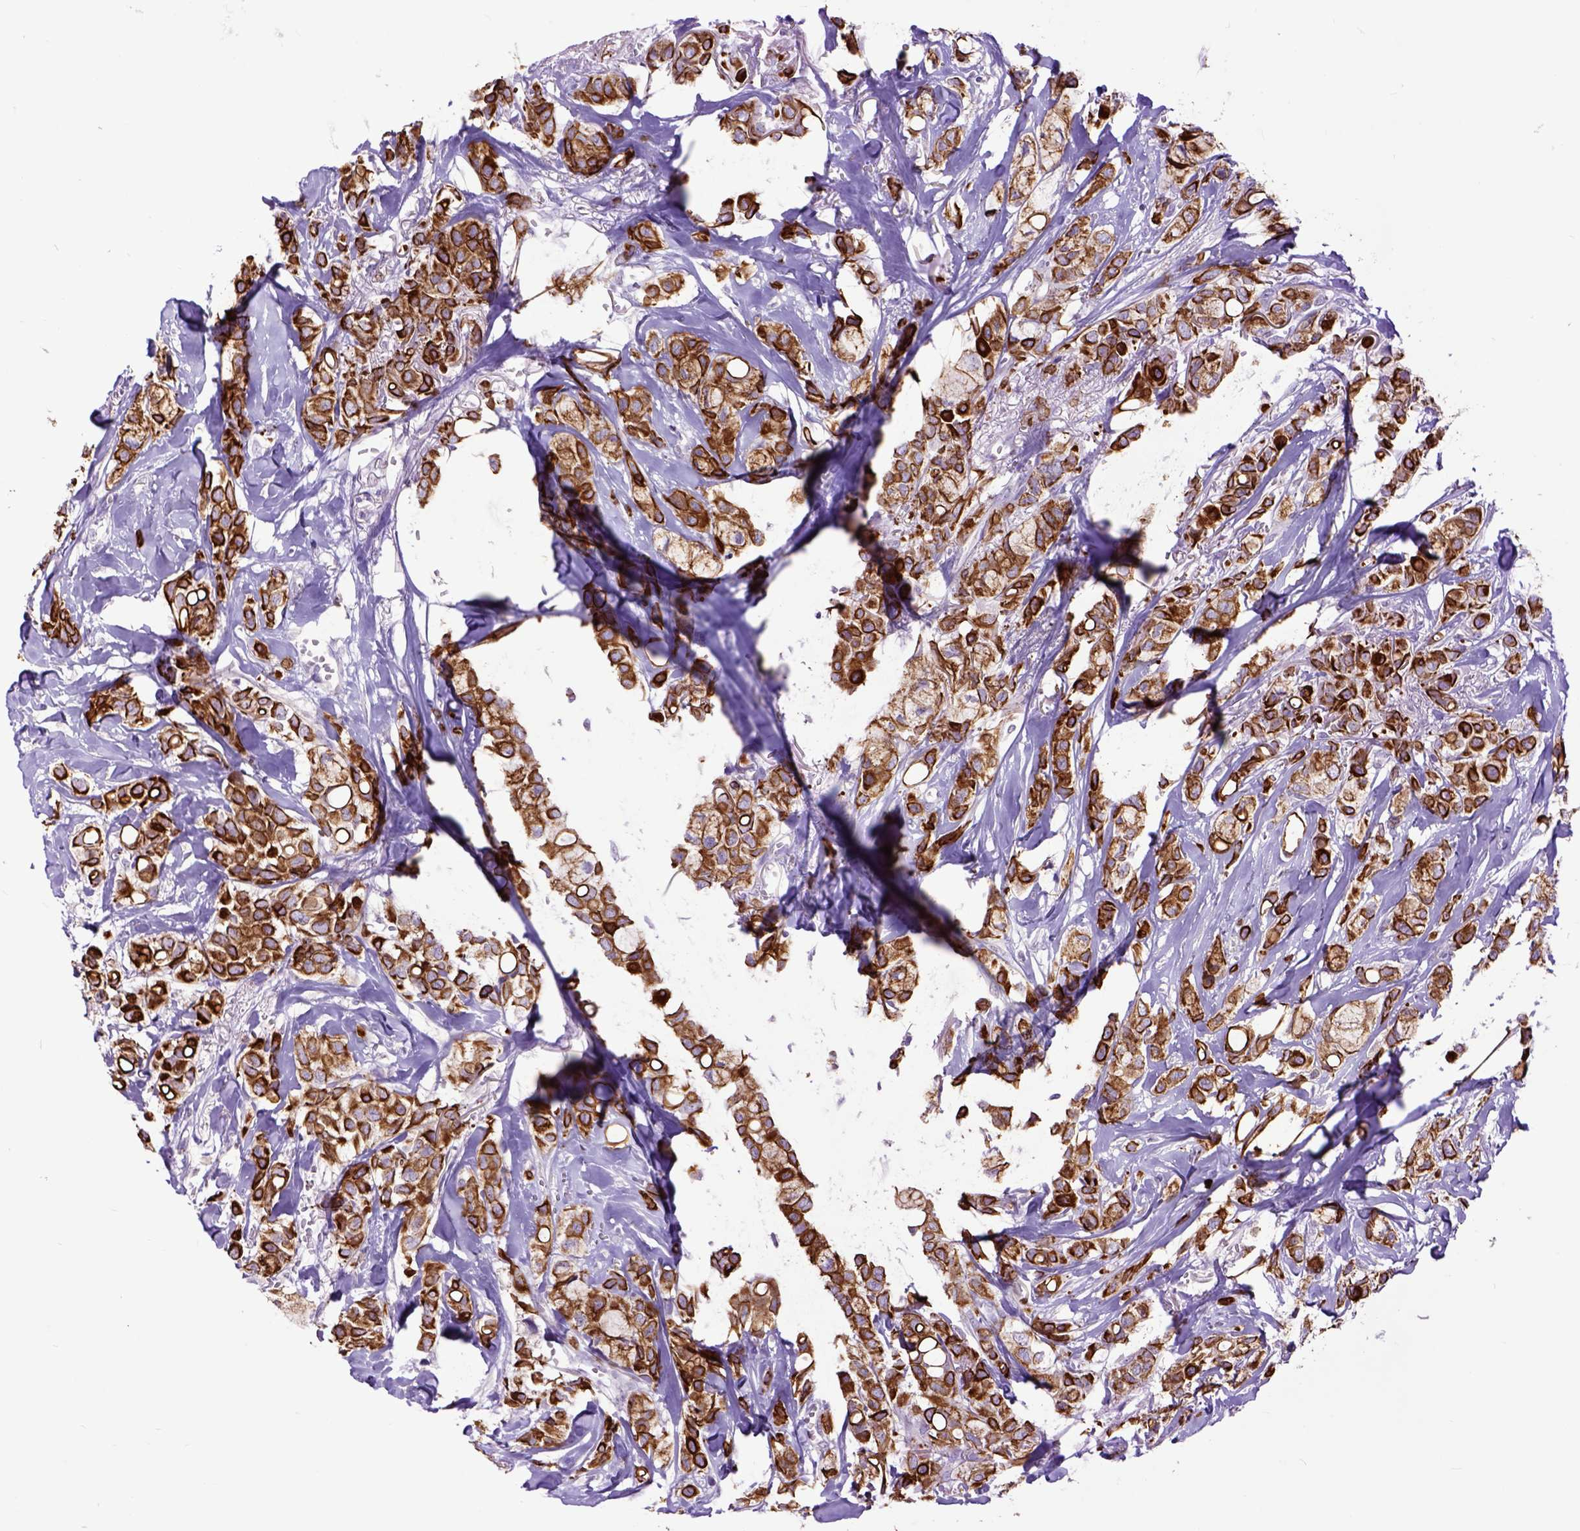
{"staining": {"intensity": "strong", "quantity": ">75%", "location": "cytoplasmic/membranous"}, "tissue": "breast cancer", "cell_type": "Tumor cells", "image_type": "cancer", "snomed": [{"axis": "morphology", "description": "Duct carcinoma"}, {"axis": "topography", "description": "Breast"}], "caption": "The photomicrograph exhibits a brown stain indicating the presence of a protein in the cytoplasmic/membranous of tumor cells in infiltrating ductal carcinoma (breast).", "gene": "RAB25", "patient": {"sex": "female", "age": 85}}